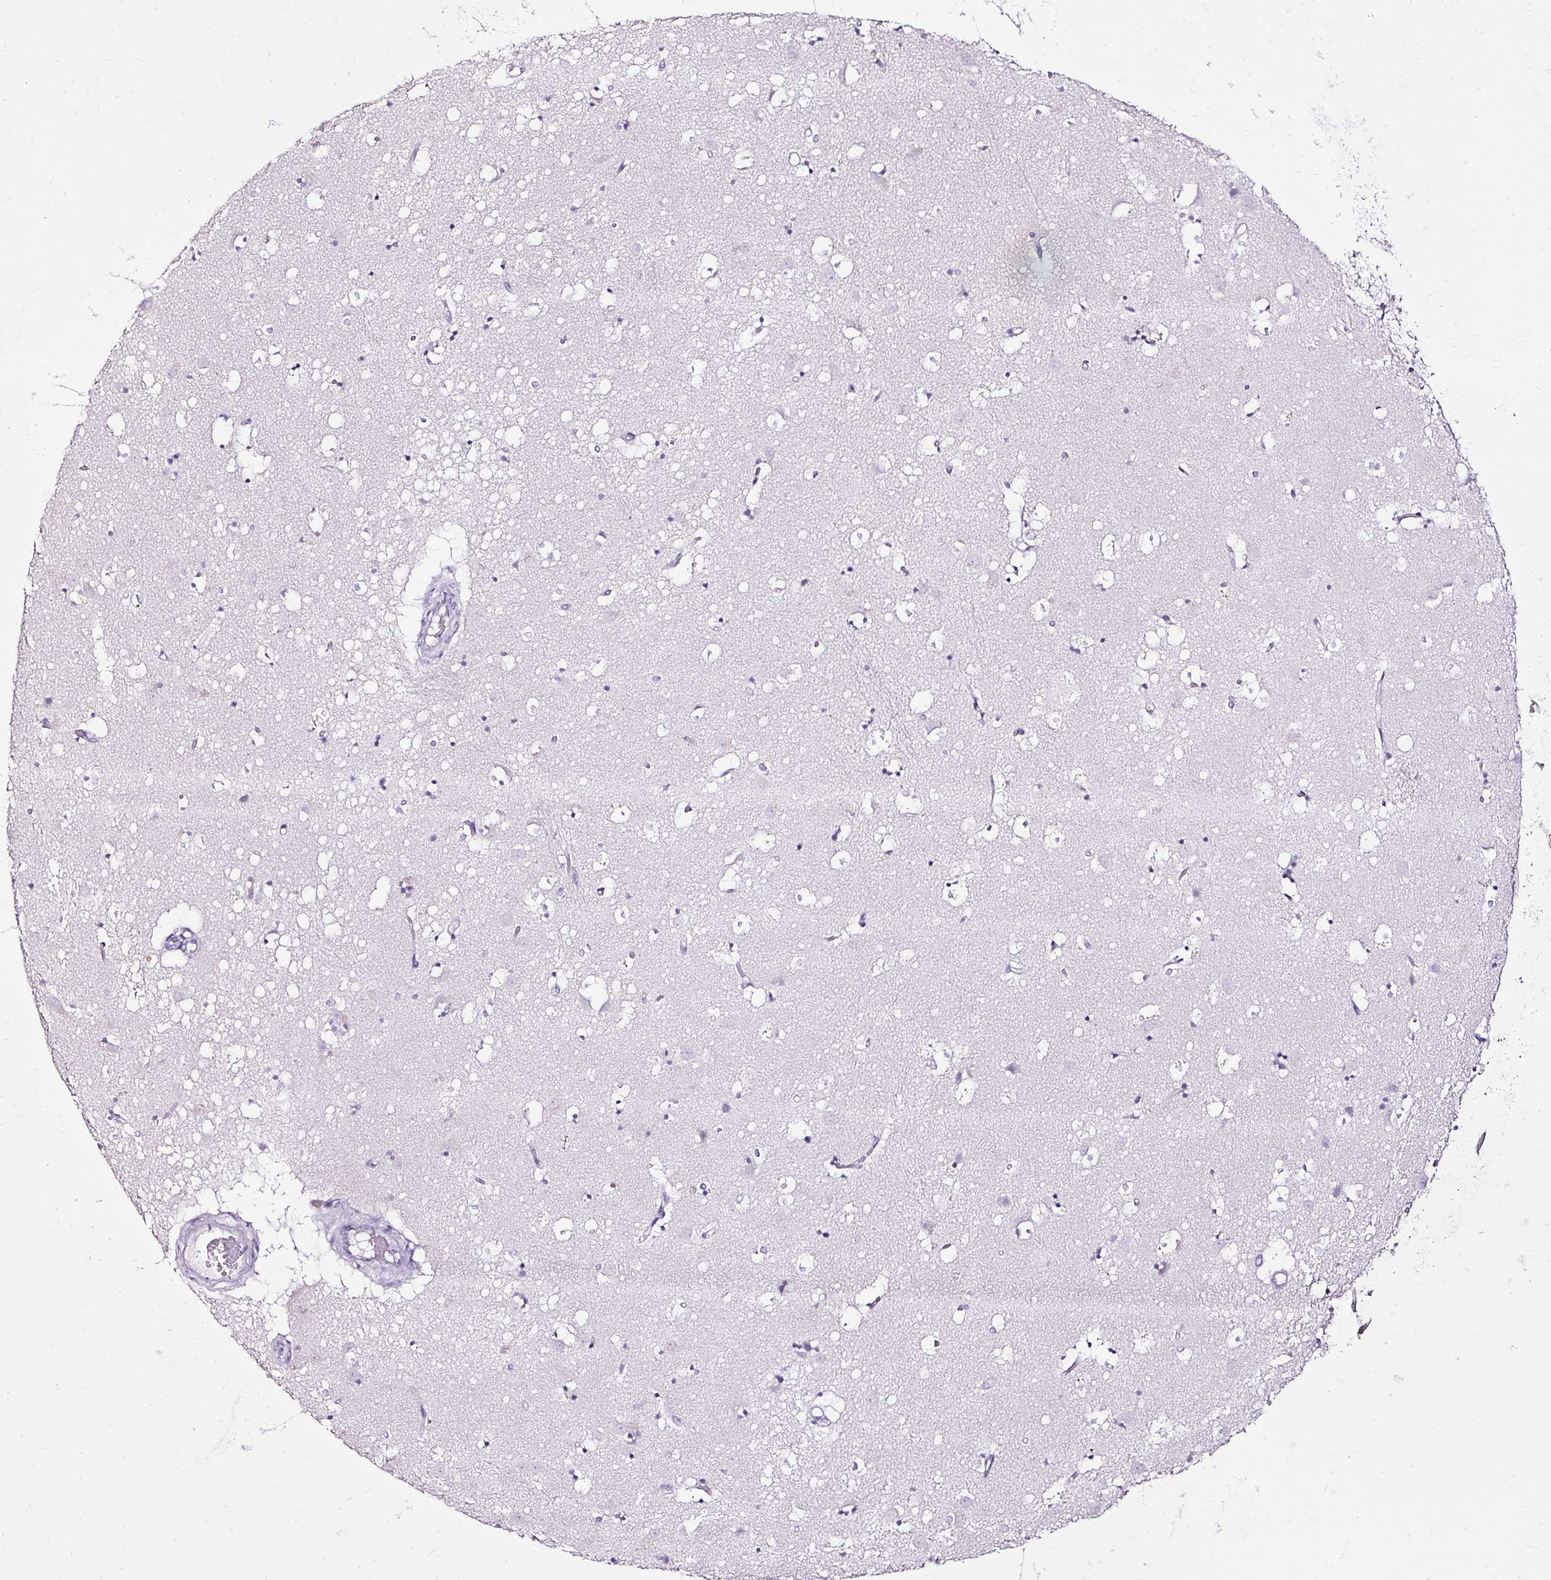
{"staining": {"intensity": "negative", "quantity": "none", "location": "none"}, "tissue": "caudate", "cell_type": "Glial cells", "image_type": "normal", "snomed": [{"axis": "morphology", "description": "Normal tissue, NOS"}, {"axis": "topography", "description": "Lateral ventricle wall"}], "caption": "This is a histopathology image of IHC staining of normal caudate, which shows no expression in glial cells. (DAB (3,3'-diaminobenzidine) immunohistochemistry (IHC) visualized using brightfield microscopy, high magnification).", "gene": "SLC7A8", "patient": {"sex": "male", "age": 58}}